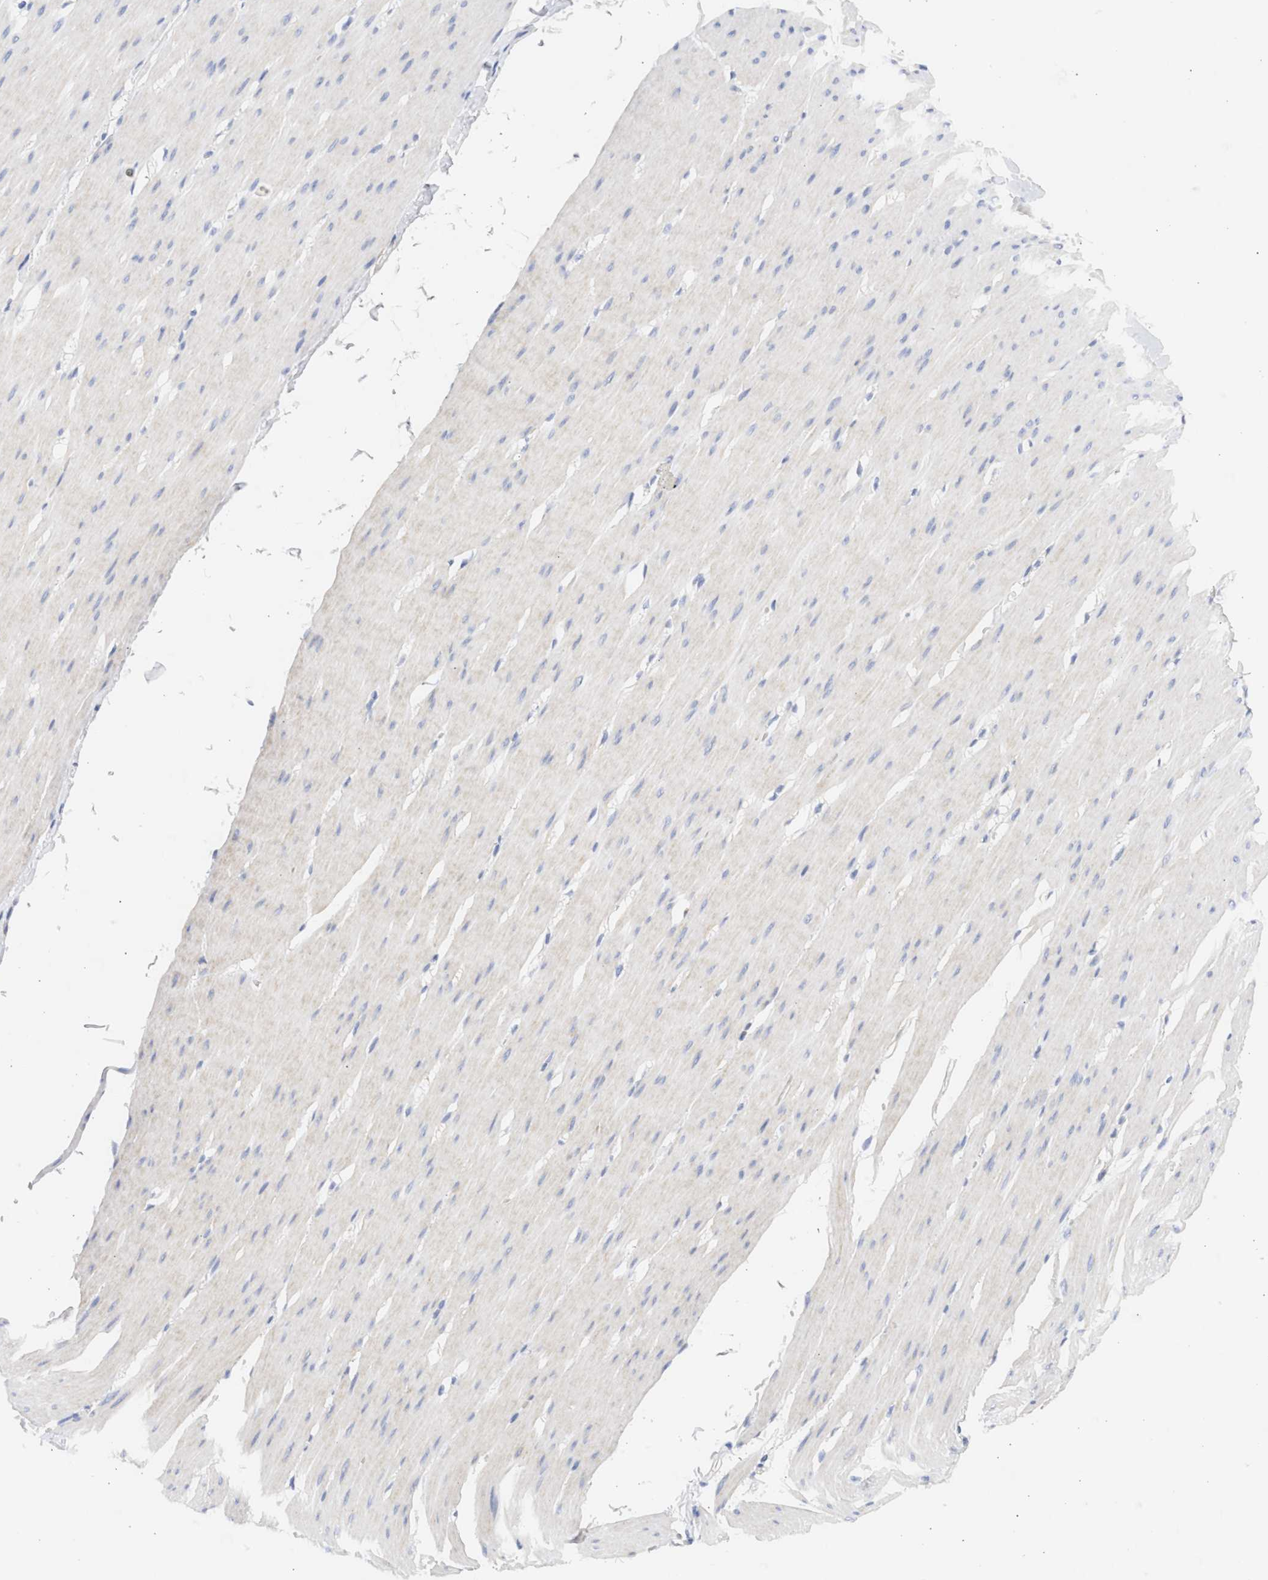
{"staining": {"intensity": "weak", "quantity": "<25%", "location": "cytoplasmic/membranous"}, "tissue": "smooth muscle", "cell_type": "Smooth muscle cells", "image_type": "normal", "snomed": [{"axis": "morphology", "description": "Normal tissue, NOS"}, {"axis": "topography", "description": "Smooth muscle"}, {"axis": "topography", "description": "Colon"}], "caption": "Smooth muscle cells are negative for protein expression in normal human smooth muscle. (Stains: DAB immunohistochemistry with hematoxylin counter stain, Microscopy: brightfield microscopy at high magnification).", "gene": "SPATA3", "patient": {"sex": "male", "age": 67}}